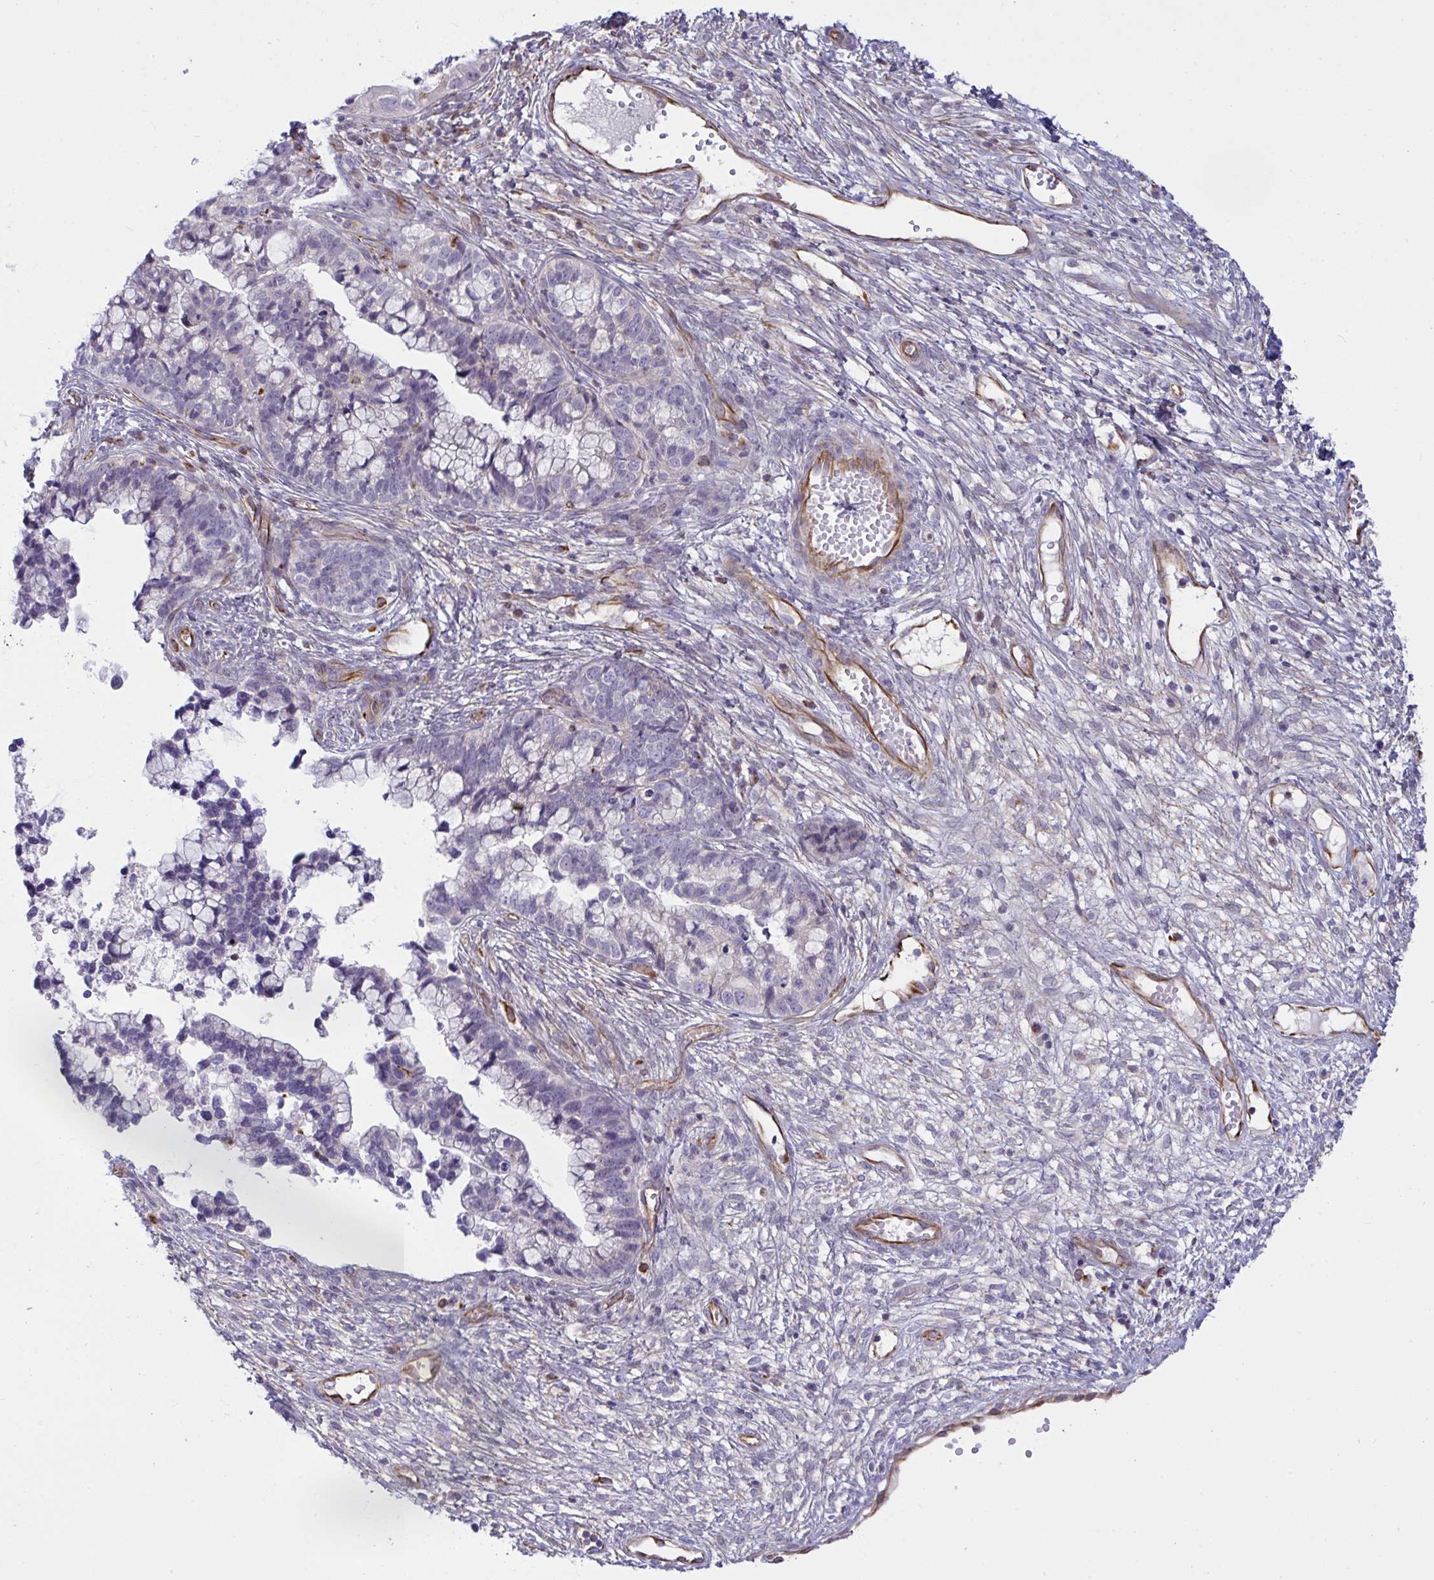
{"staining": {"intensity": "negative", "quantity": "none", "location": "none"}, "tissue": "cervical cancer", "cell_type": "Tumor cells", "image_type": "cancer", "snomed": [{"axis": "morphology", "description": "Adenocarcinoma, NOS"}, {"axis": "topography", "description": "Cervix"}], "caption": "Immunohistochemical staining of human cervical adenocarcinoma demonstrates no significant positivity in tumor cells.", "gene": "DCBLD1", "patient": {"sex": "female", "age": 44}}